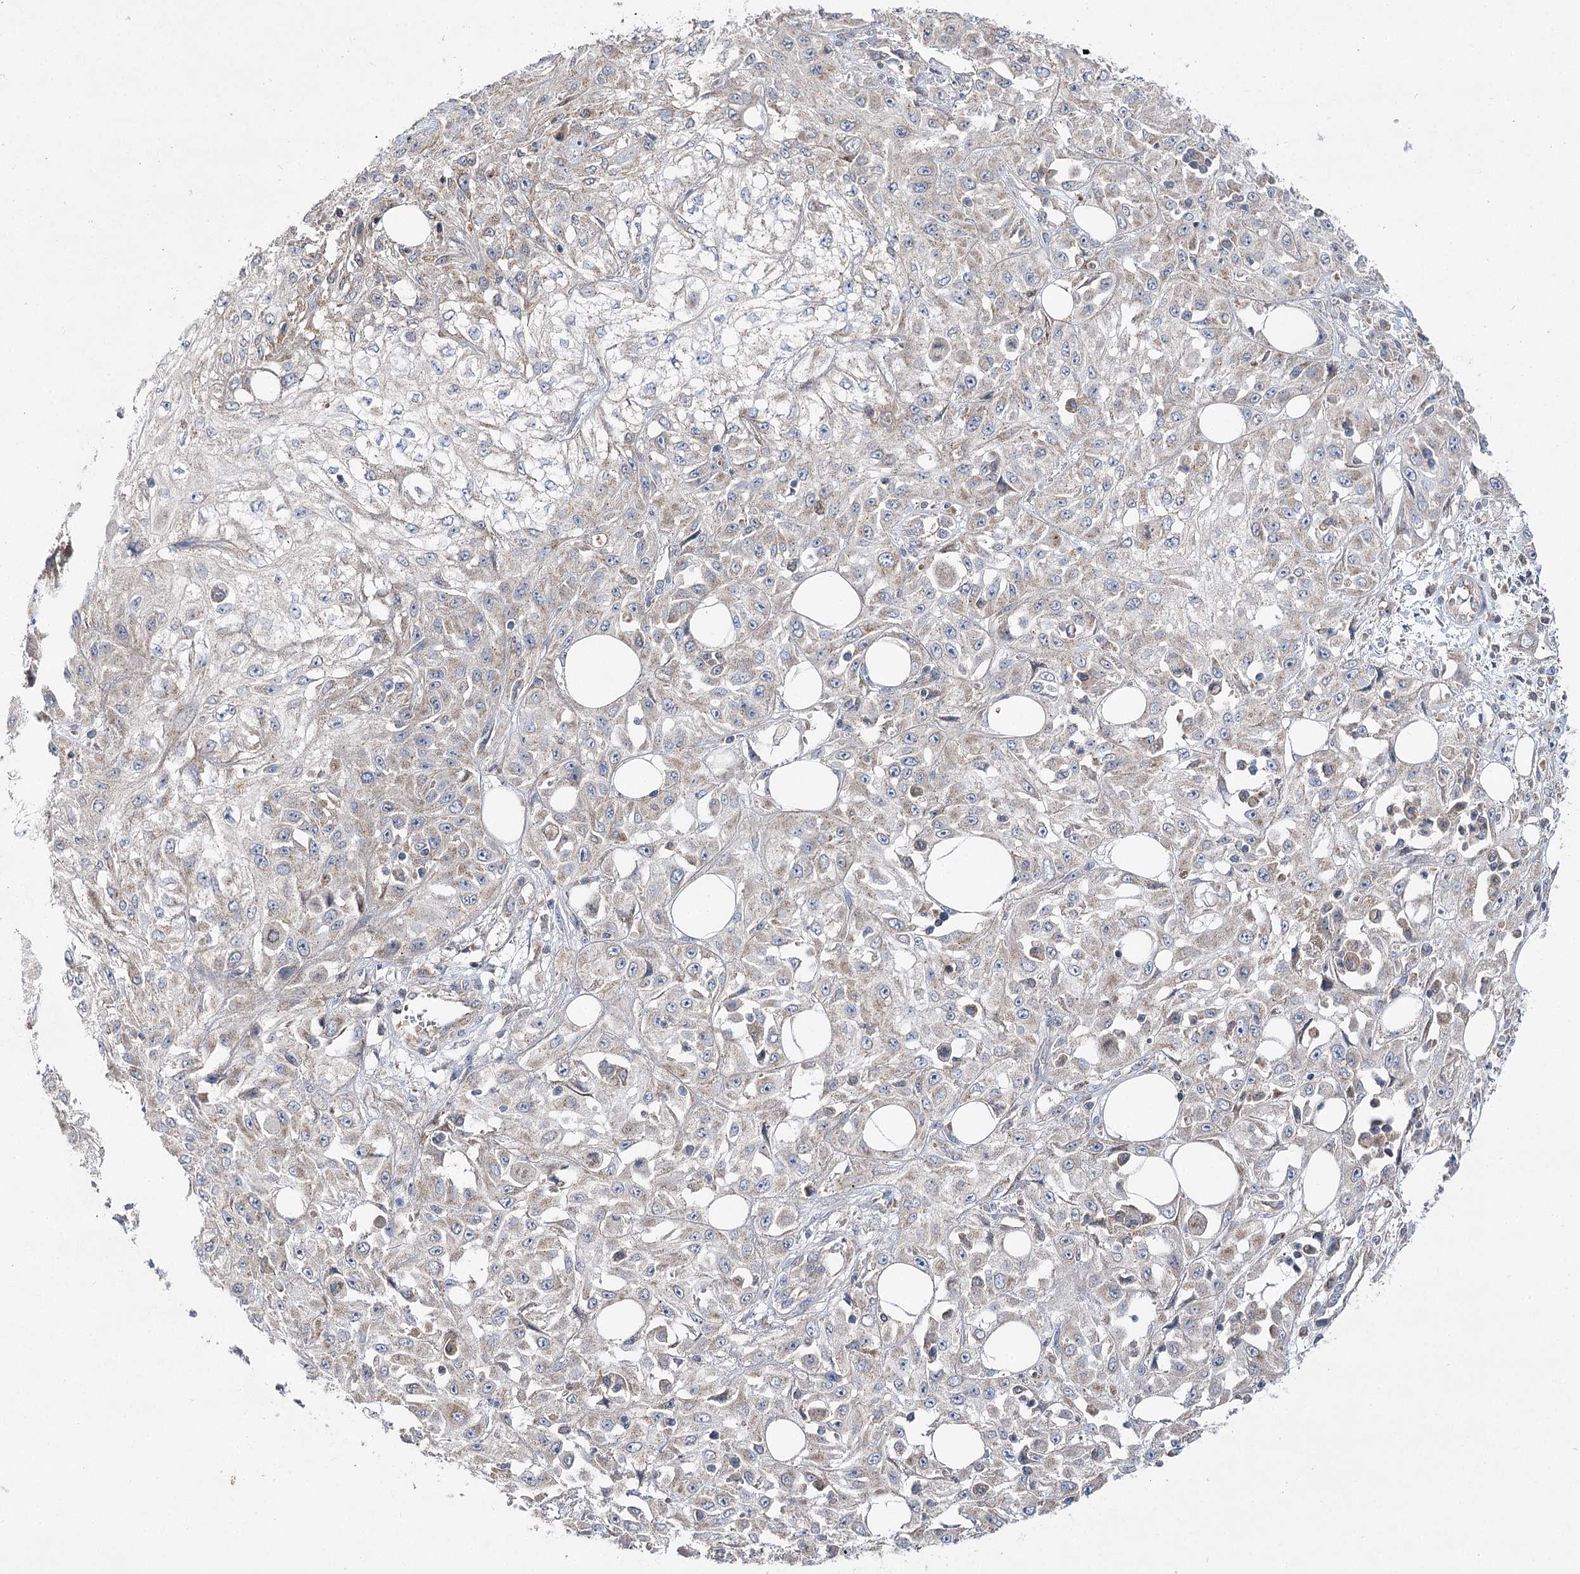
{"staining": {"intensity": "weak", "quantity": "<25%", "location": "cytoplasmic/membranous"}, "tissue": "skin cancer", "cell_type": "Tumor cells", "image_type": "cancer", "snomed": [{"axis": "morphology", "description": "Squamous cell carcinoma, NOS"}, {"axis": "morphology", "description": "Squamous cell carcinoma, metastatic, NOS"}, {"axis": "topography", "description": "Skin"}, {"axis": "topography", "description": "Lymph node"}], "caption": "Immunohistochemistry image of neoplastic tissue: skin metastatic squamous cell carcinoma stained with DAB (3,3'-diaminobenzidine) displays no significant protein positivity in tumor cells.", "gene": "AURKC", "patient": {"sex": "male", "age": 75}}